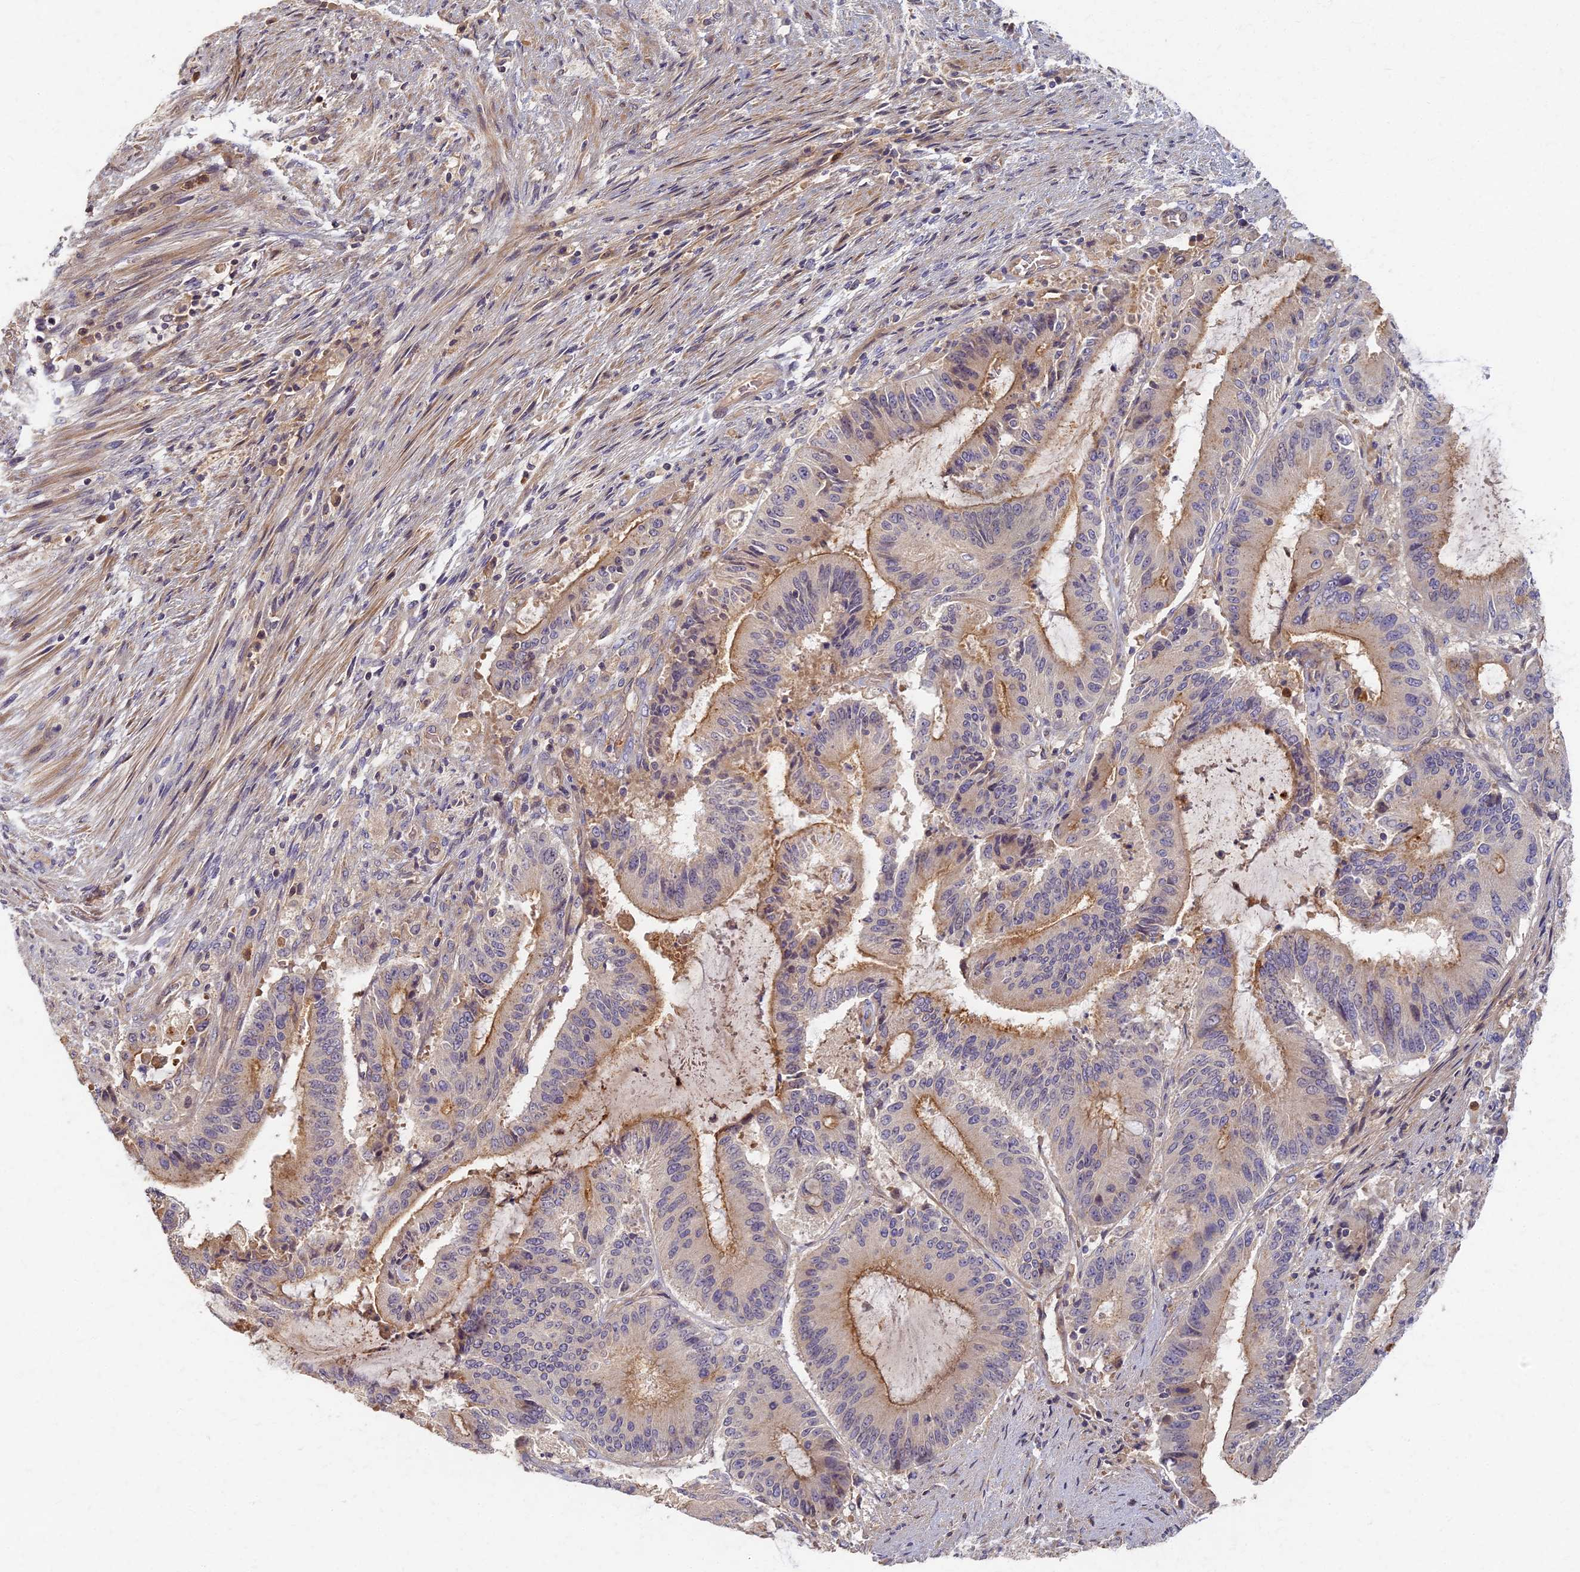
{"staining": {"intensity": "weak", "quantity": "25%-75%", "location": "cytoplasmic/membranous"}, "tissue": "liver cancer", "cell_type": "Tumor cells", "image_type": "cancer", "snomed": [{"axis": "morphology", "description": "Normal tissue, NOS"}, {"axis": "morphology", "description": "Cholangiocarcinoma"}, {"axis": "topography", "description": "Liver"}, {"axis": "topography", "description": "Peripheral nerve tissue"}], "caption": "Brown immunohistochemical staining in liver cancer (cholangiocarcinoma) demonstrates weak cytoplasmic/membranous staining in approximately 25%-75% of tumor cells.", "gene": "AP4E1", "patient": {"sex": "female", "age": 73}}